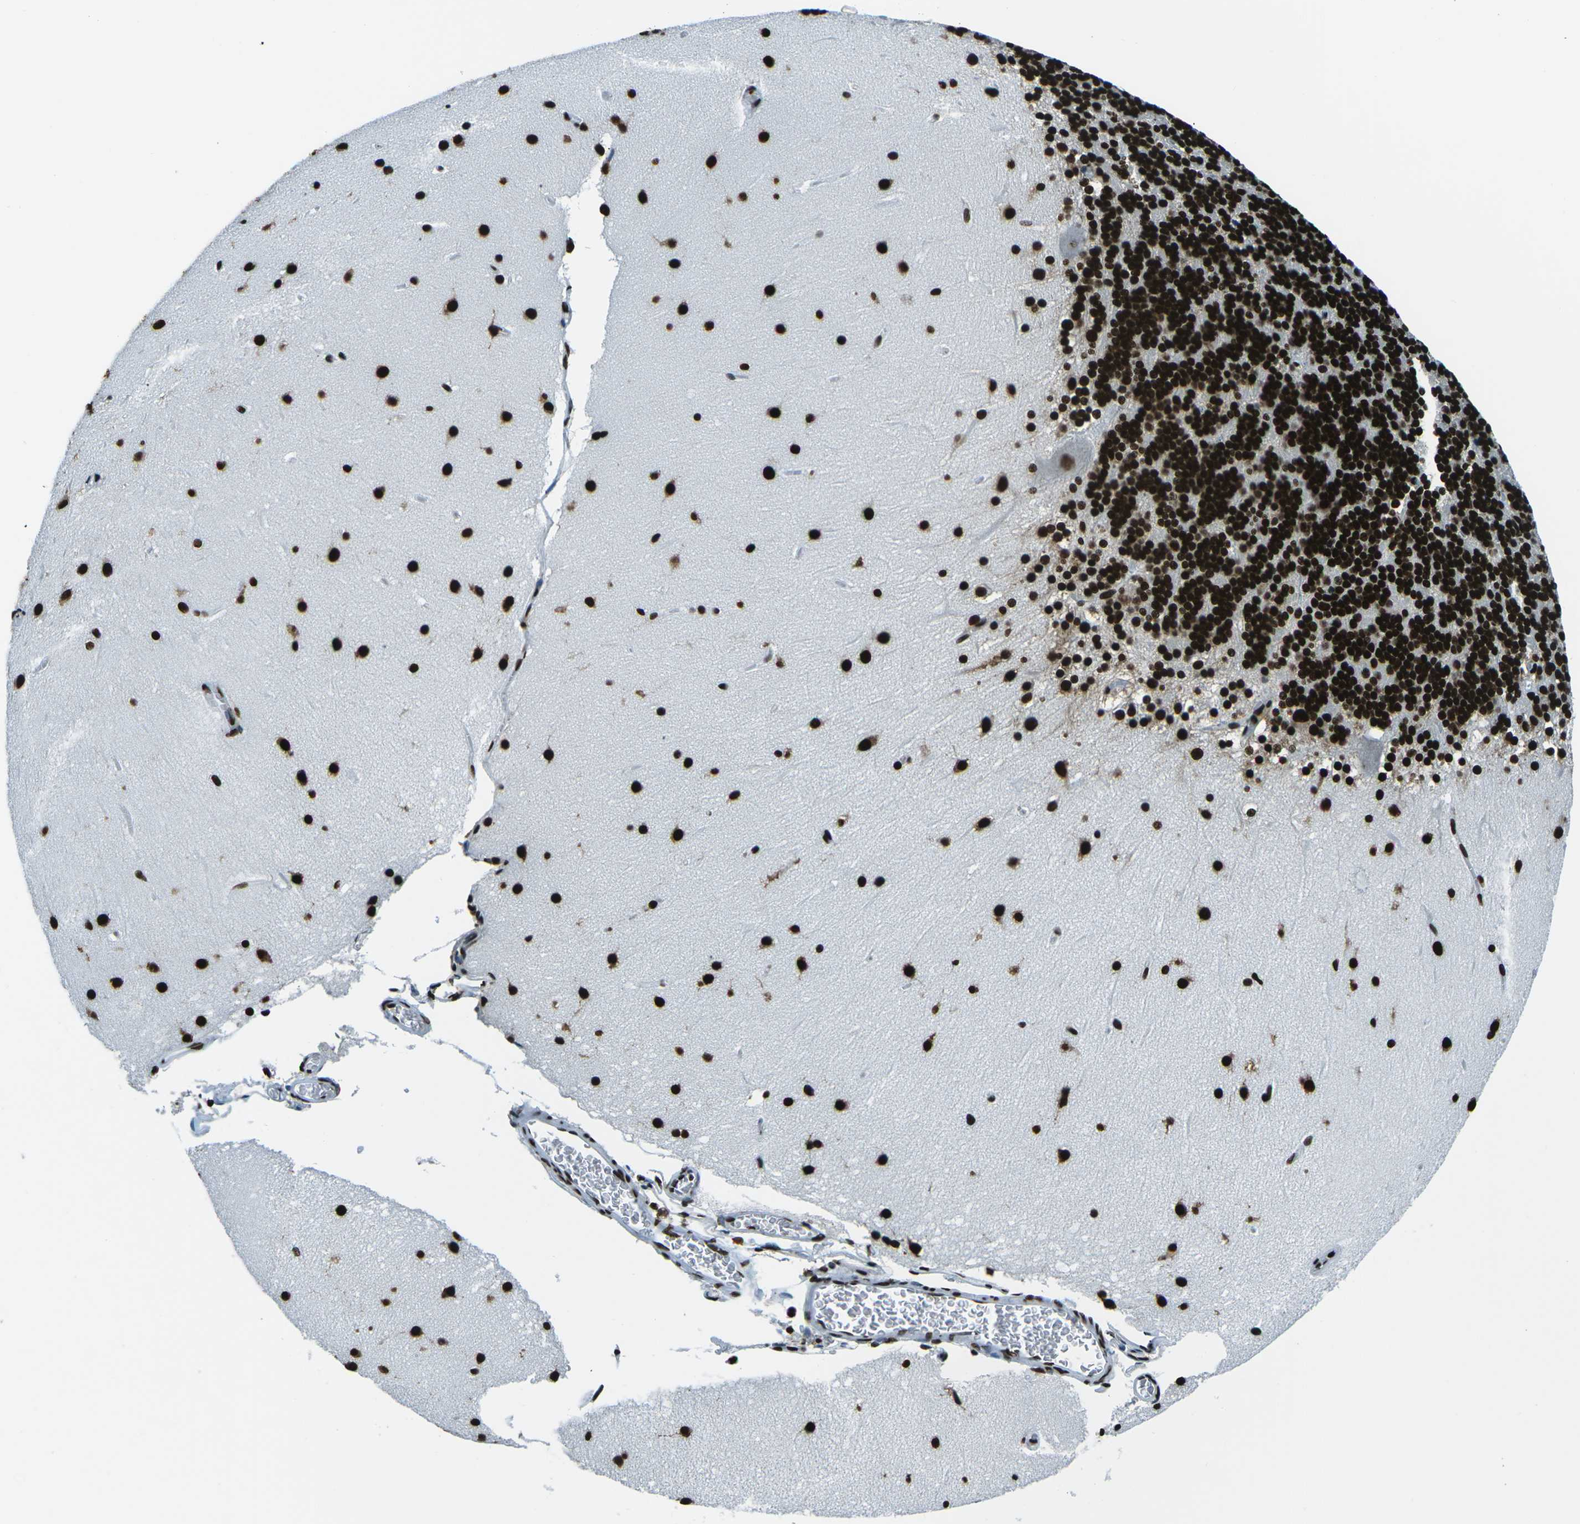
{"staining": {"intensity": "strong", "quantity": ">75%", "location": "nuclear"}, "tissue": "cerebellum", "cell_type": "Cells in granular layer", "image_type": "normal", "snomed": [{"axis": "morphology", "description": "Normal tissue, NOS"}, {"axis": "topography", "description": "Cerebellum"}], "caption": "Immunohistochemistry micrograph of normal cerebellum: human cerebellum stained using IHC exhibits high levels of strong protein expression localized specifically in the nuclear of cells in granular layer, appearing as a nuclear brown color.", "gene": "HNRNPL", "patient": {"sex": "female", "age": 19}}